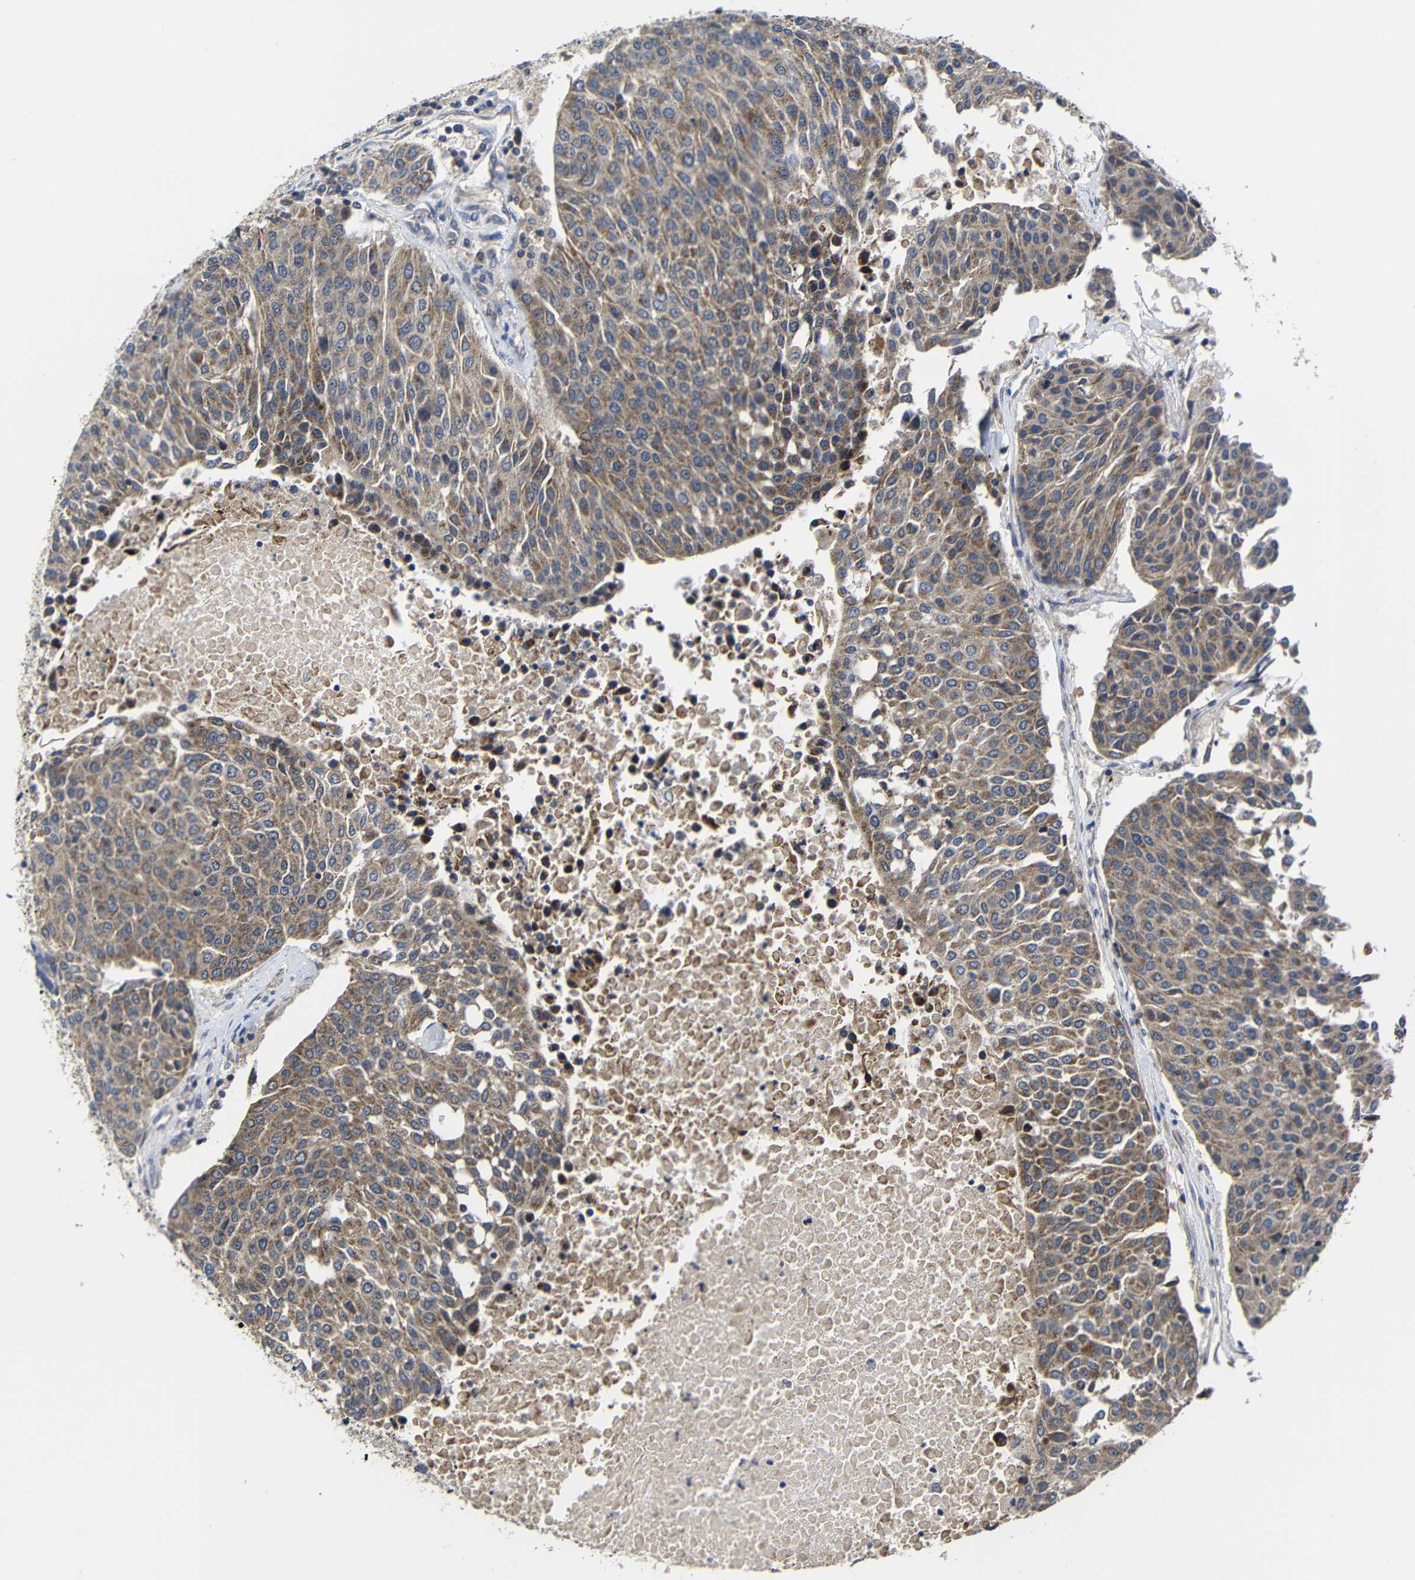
{"staining": {"intensity": "moderate", "quantity": ">75%", "location": "cytoplasmic/membranous"}, "tissue": "urothelial cancer", "cell_type": "Tumor cells", "image_type": "cancer", "snomed": [{"axis": "morphology", "description": "Urothelial carcinoma, High grade"}, {"axis": "topography", "description": "Urinary bladder"}], "caption": "About >75% of tumor cells in human urothelial cancer exhibit moderate cytoplasmic/membranous protein positivity as visualized by brown immunohistochemical staining.", "gene": "LPAR5", "patient": {"sex": "female", "age": 85}}